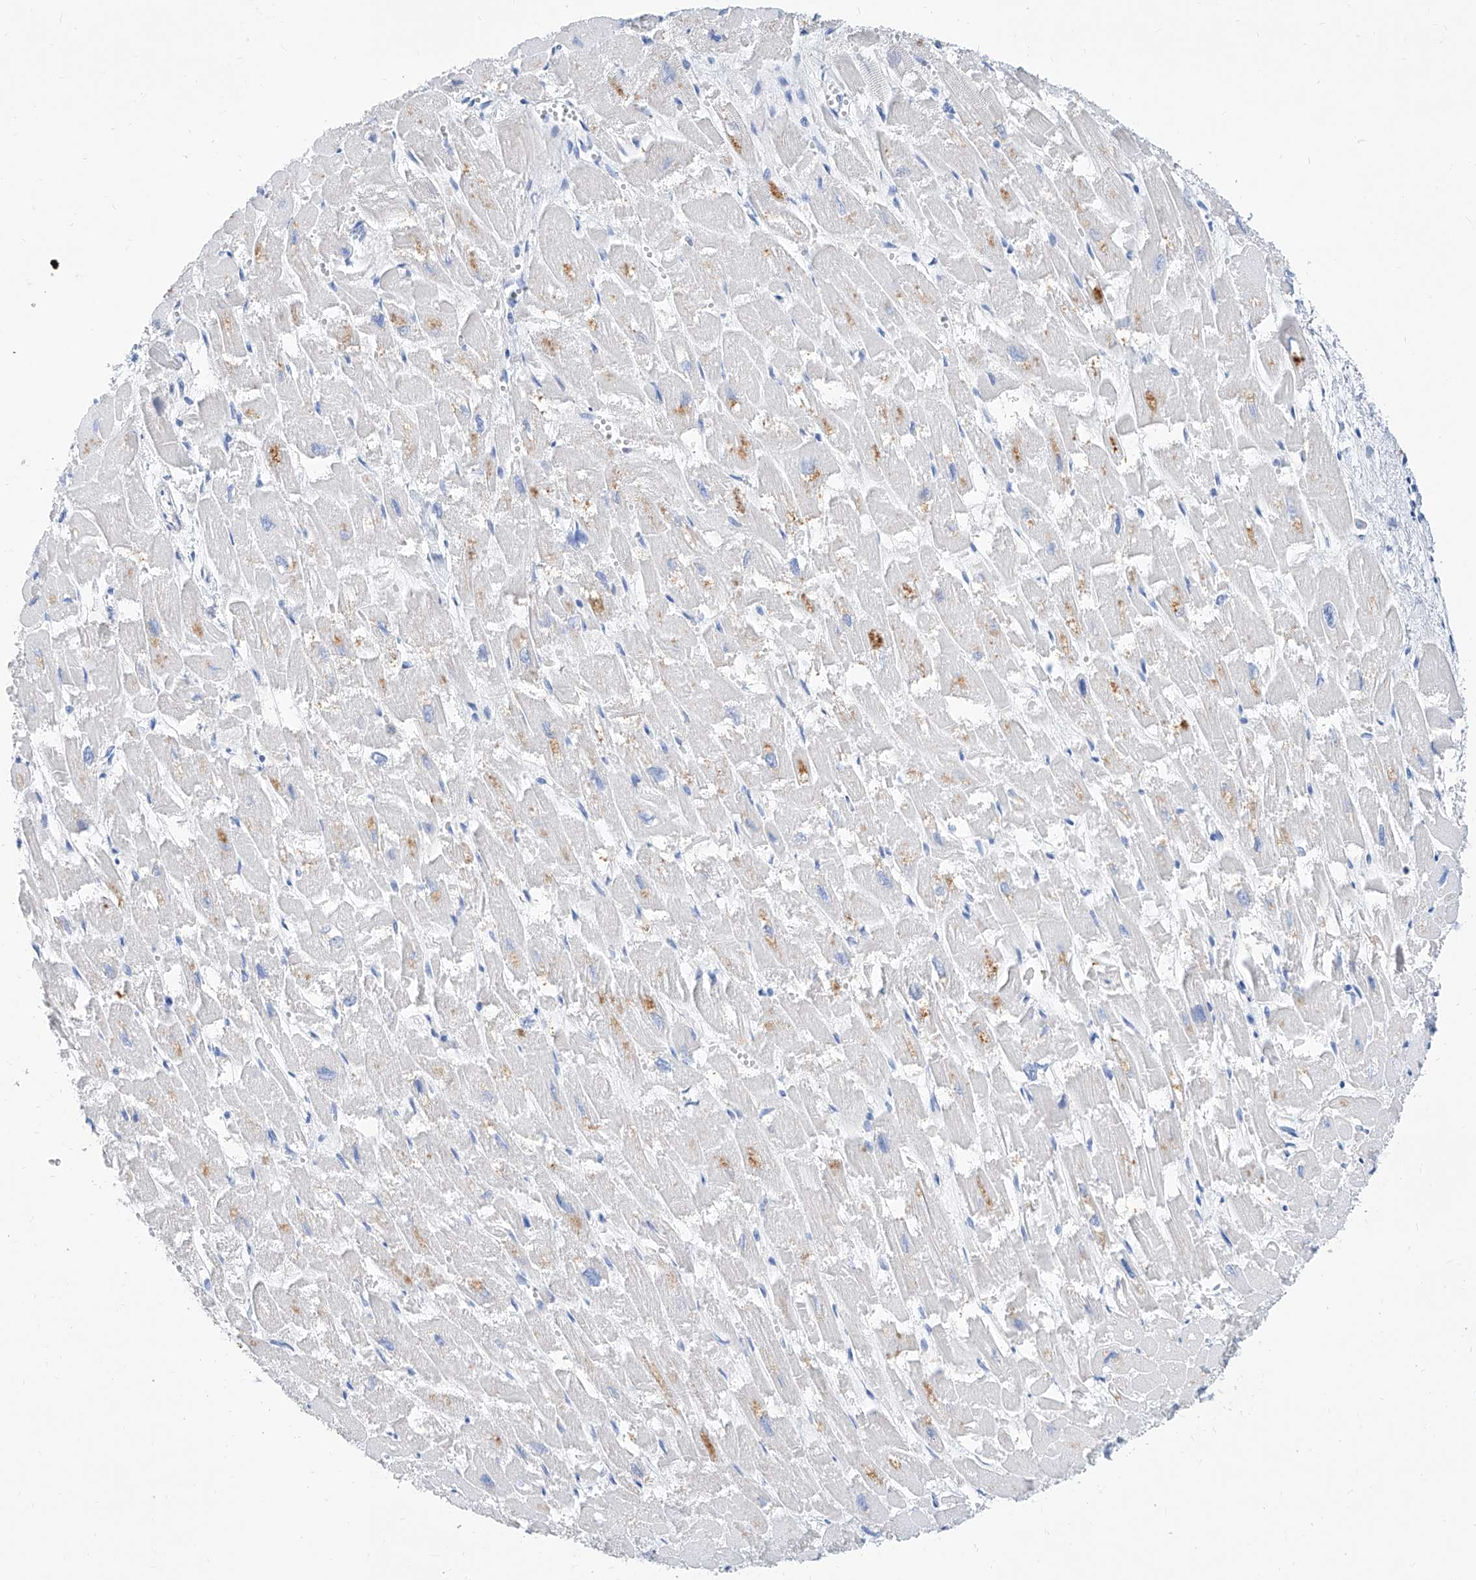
{"staining": {"intensity": "negative", "quantity": "none", "location": "none"}, "tissue": "heart muscle", "cell_type": "Cardiomyocytes", "image_type": "normal", "snomed": [{"axis": "morphology", "description": "Normal tissue, NOS"}, {"axis": "topography", "description": "Heart"}], "caption": "The photomicrograph displays no staining of cardiomyocytes in normal heart muscle. (Stains: DAB immunohistochemistry (IHC) with hematoxylin counter stain, Microscopy: brightfield microscopy at high magnification).", "gene": "SLC25A29", "patient": {"sex": "male", "age": 54}}